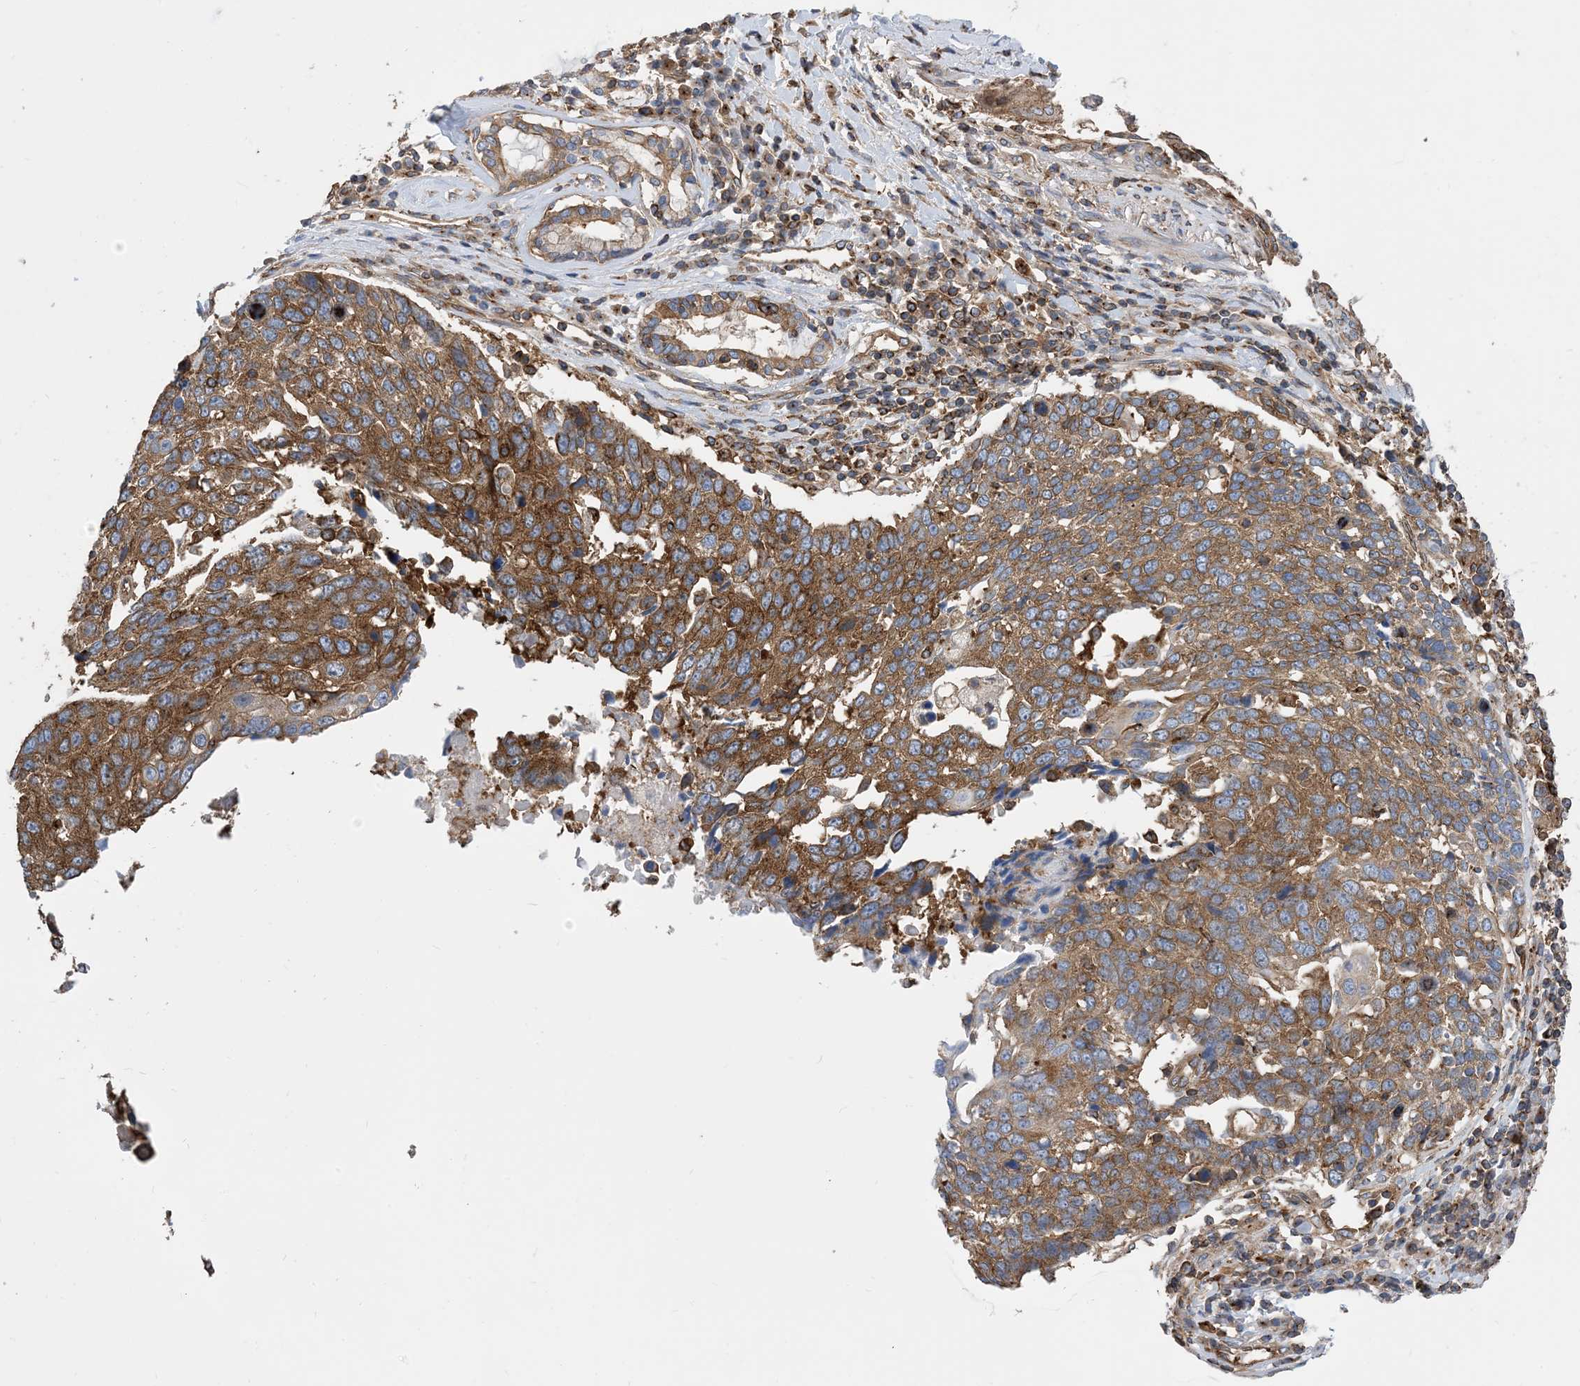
{"staining": {"intensity": "moderate", "quantity": ">75%", "location": "cytoplasmic/membranous"}, "tissue": "lung cancer", "cell_type": "Tumor cells", "image_type": "cancer", "snomed": [{"axis": "morphology", "description": "Squamous cell carcinoma, NOS"}, {"axis": "topography", "description": "Lung"}], "caption": "Protein expression analysis of human lung cancer reveals moderate cytoplasmic/membranous staining in about >75% of tumor cells. Nuclei are stained in blue.", "gene": "DYNC1LI1", "patient": {"sex": "male", "age": 66}}